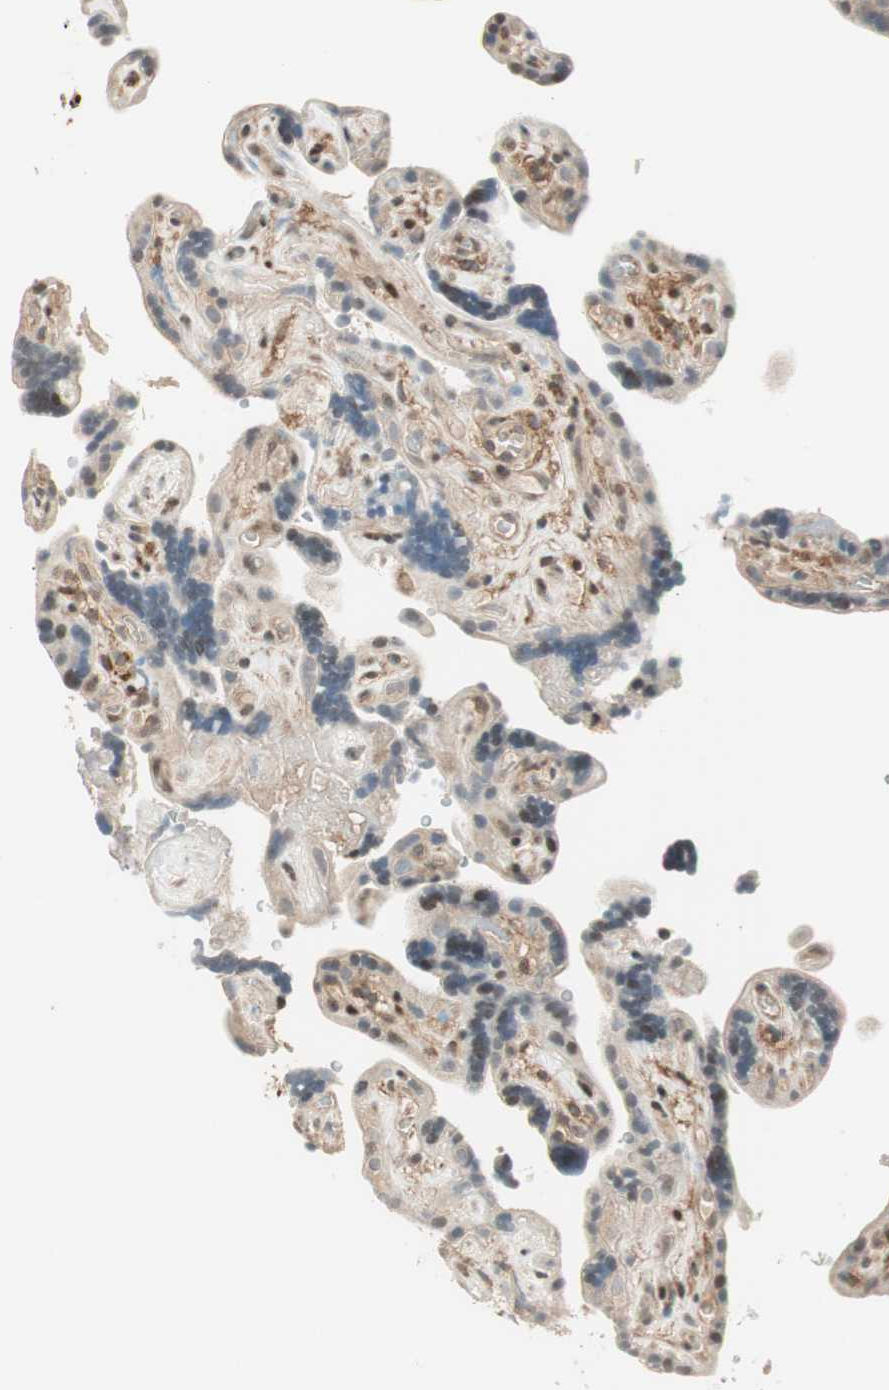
{"staining": {"intensity": "moderate", "quantity": ">75%", "location": "cytoplasmic/membranous"}, "tissue": "placenta", "cell_type": "Trophoblastic cells", "image_type": "normal", "snomed": [{"axis": "morphology", "description": "Normal tissue, NOS"}, {"axis": "topography", "description": "Placenta"}], "caption": "Placenta stained with immunohistochemistry reveals moderate cytoplasmic/membranous positivity in about >75% of trophoblastic cells.", "gene": "BIN1", "patient": {"sex": "female", "age": 30}}